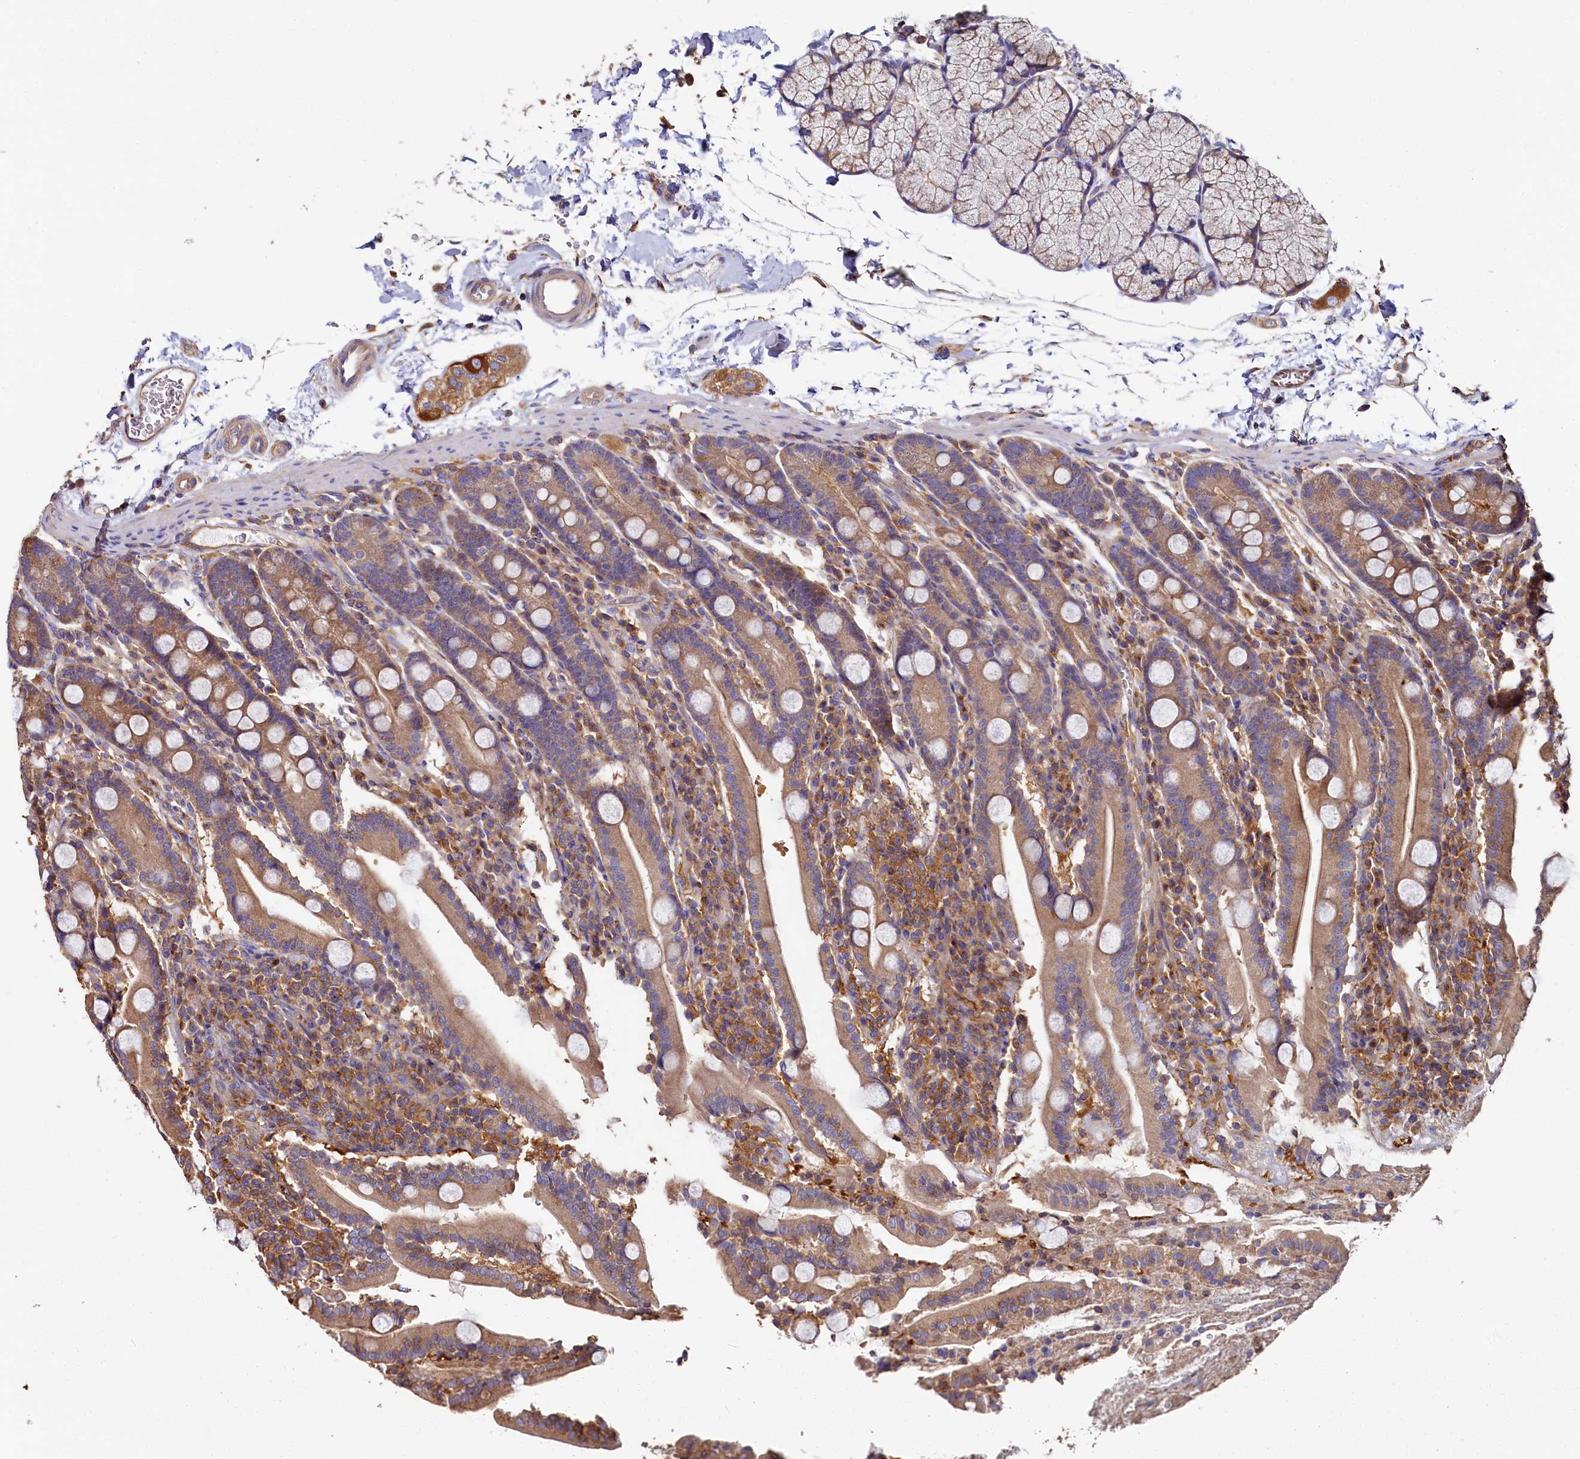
{"staining": {"intensity": "moderate", "quantity": ">75%", "location": "cytoplasmic/membranous"}, "tissue": "duodenum", "cell_type": "Glandular cells", "image_type": "normal", "snomed": [{"axis": "morphology", "description": "Normal tissue, NOS"}, {"axis": "topography", "description": "Duodenum"}], "caption": "This image reveals immunohistochemistry (IHC) staining of normal human duodenum, with medium moderate cytoplasmic/membranous expression in about >75% of glandular cells.", "gene": "PPIP5K1", "patient": {"sex": "male", "age": 35}}